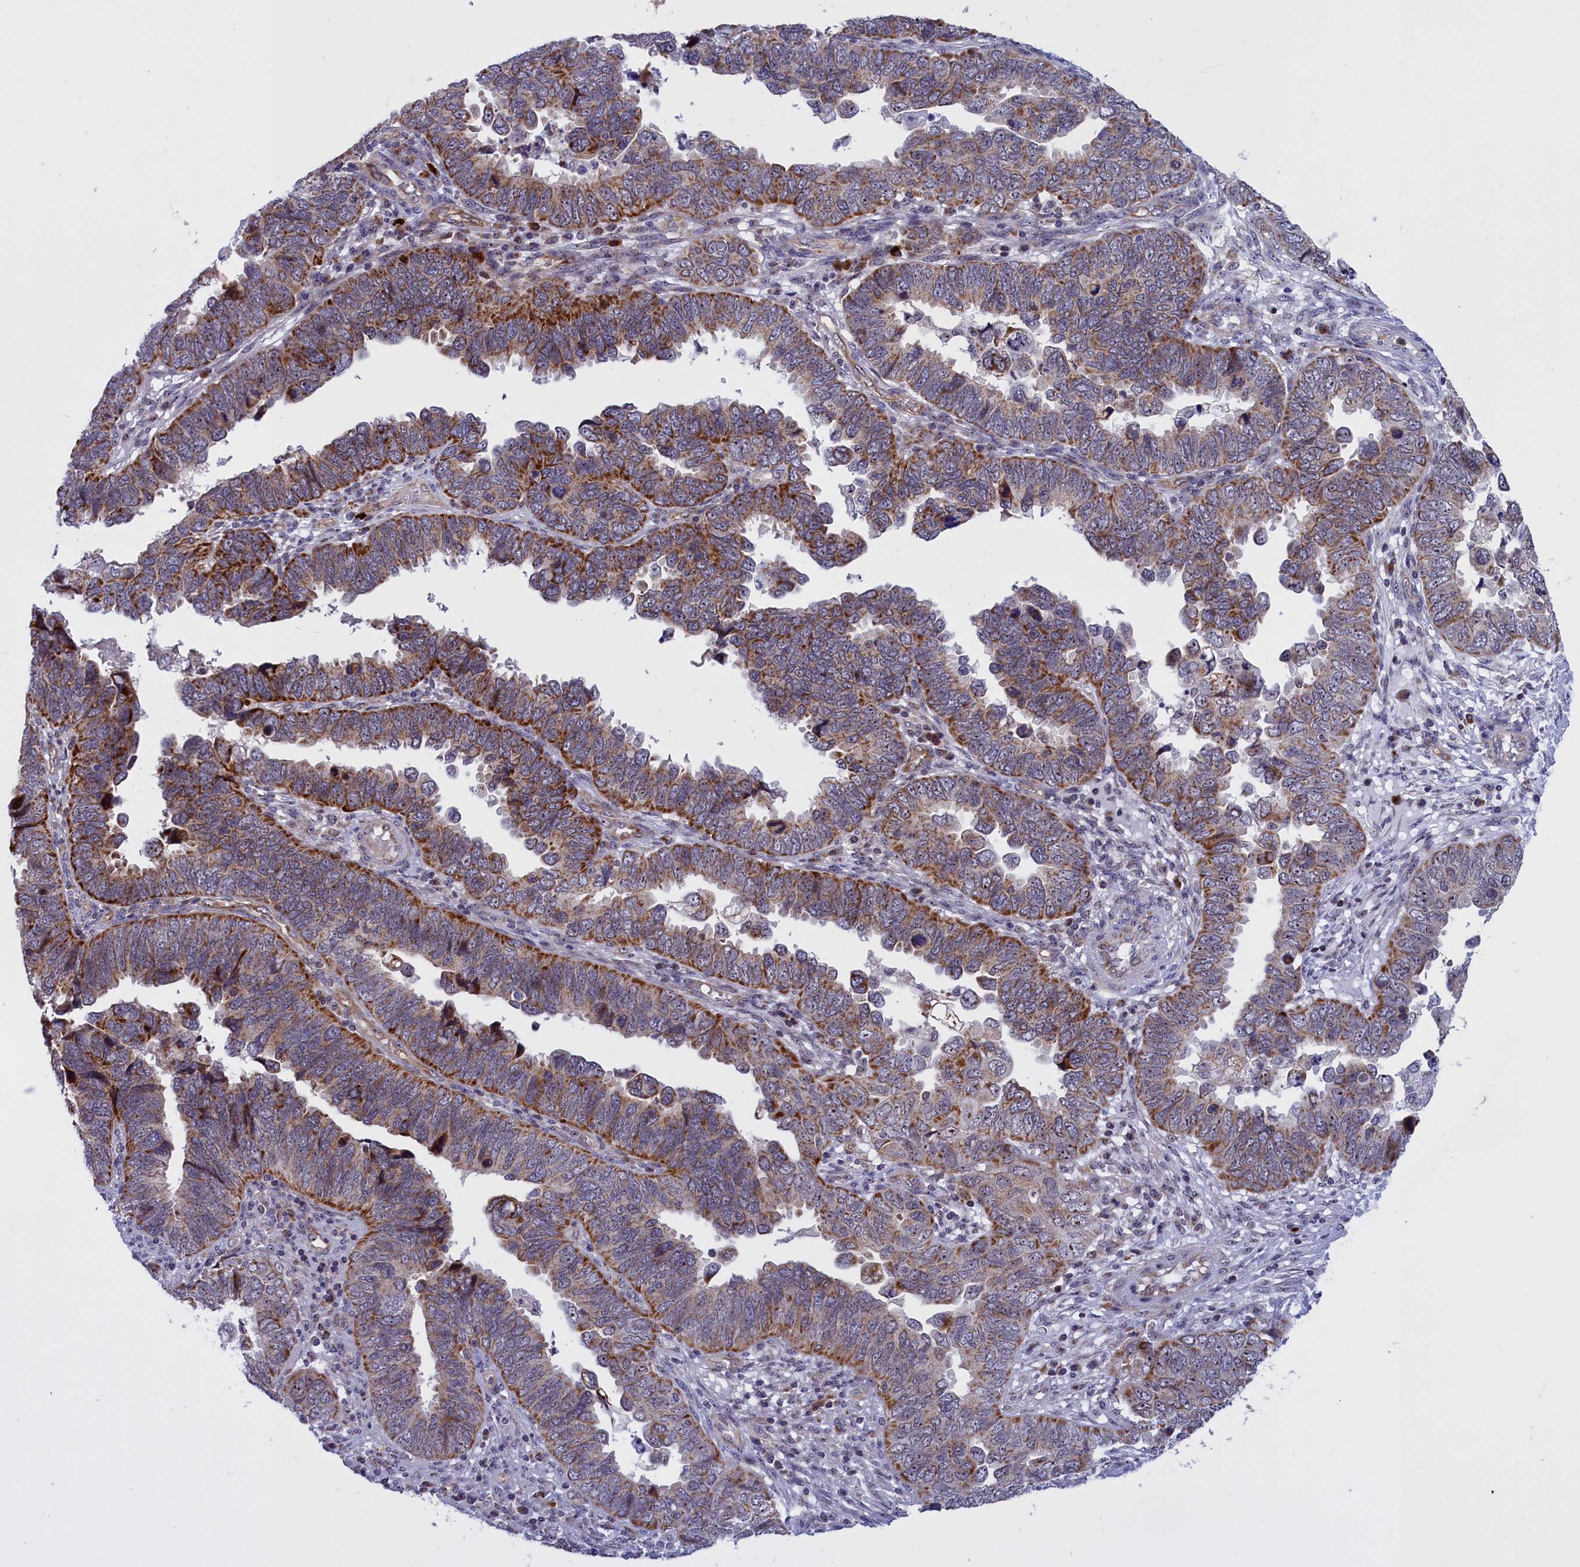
{"staining": {"intensity": "moderate", "quantity": "25%-75%", "location": "cytoplasmic/membranous"}, "tissue": "endometrial cancer", "cell_type": "Tumor cells", "image_type": "cancer", "snomed": [{"axis": "morphology", "description": "Adenocarcinoma, NOS"}, {"axis": "topography", "description": "Endometrium"}], "caption": "Immunohistochemical staining of human adenocarcinoma (endometrial) displays moderate cytoplasmic/membranous protein expression in about 25%-75% of tumor cells.", "gene": "MPND", "patient": {"sex": "female", "age": 79}}